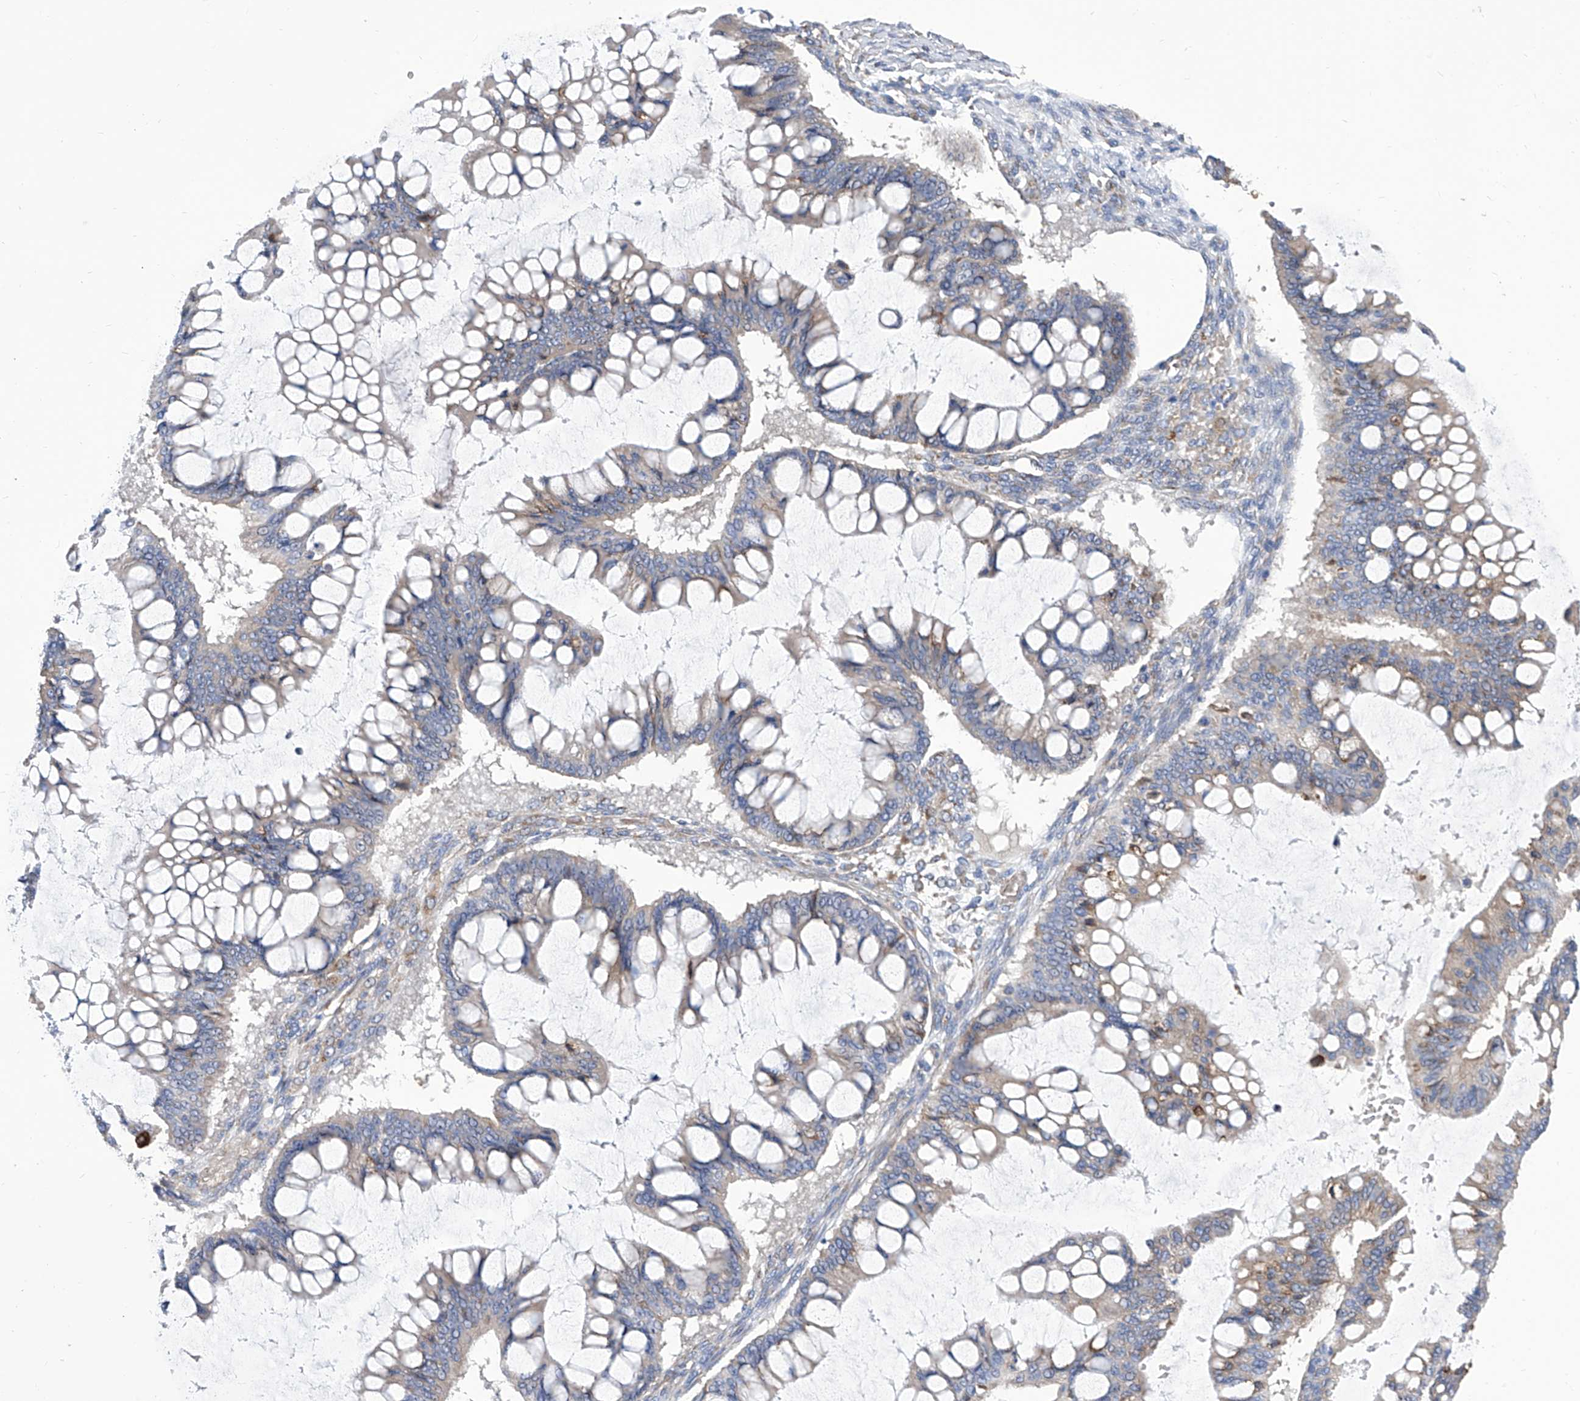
{"staining": {"intensity": "weak", "quantity": "<25%", "location": "cytoplasmic/membranous"}, "tissue": "ovarian cancer", "cell_type": "Tumor cells", "image_type": "cancer", "snomed": [{"axis": "morphology", "description": "Cystadenocarcinoma, mucinous, NOS"}, {"axis": "topography", "description": "Ovary"}], "caption": "Protein analysis of ovarian mucinous cystadenocarcinoma exhibits no significant expression in tumor cells.", "gene": "TJAP1", "patient": {"sex": "female", "age": 73}}